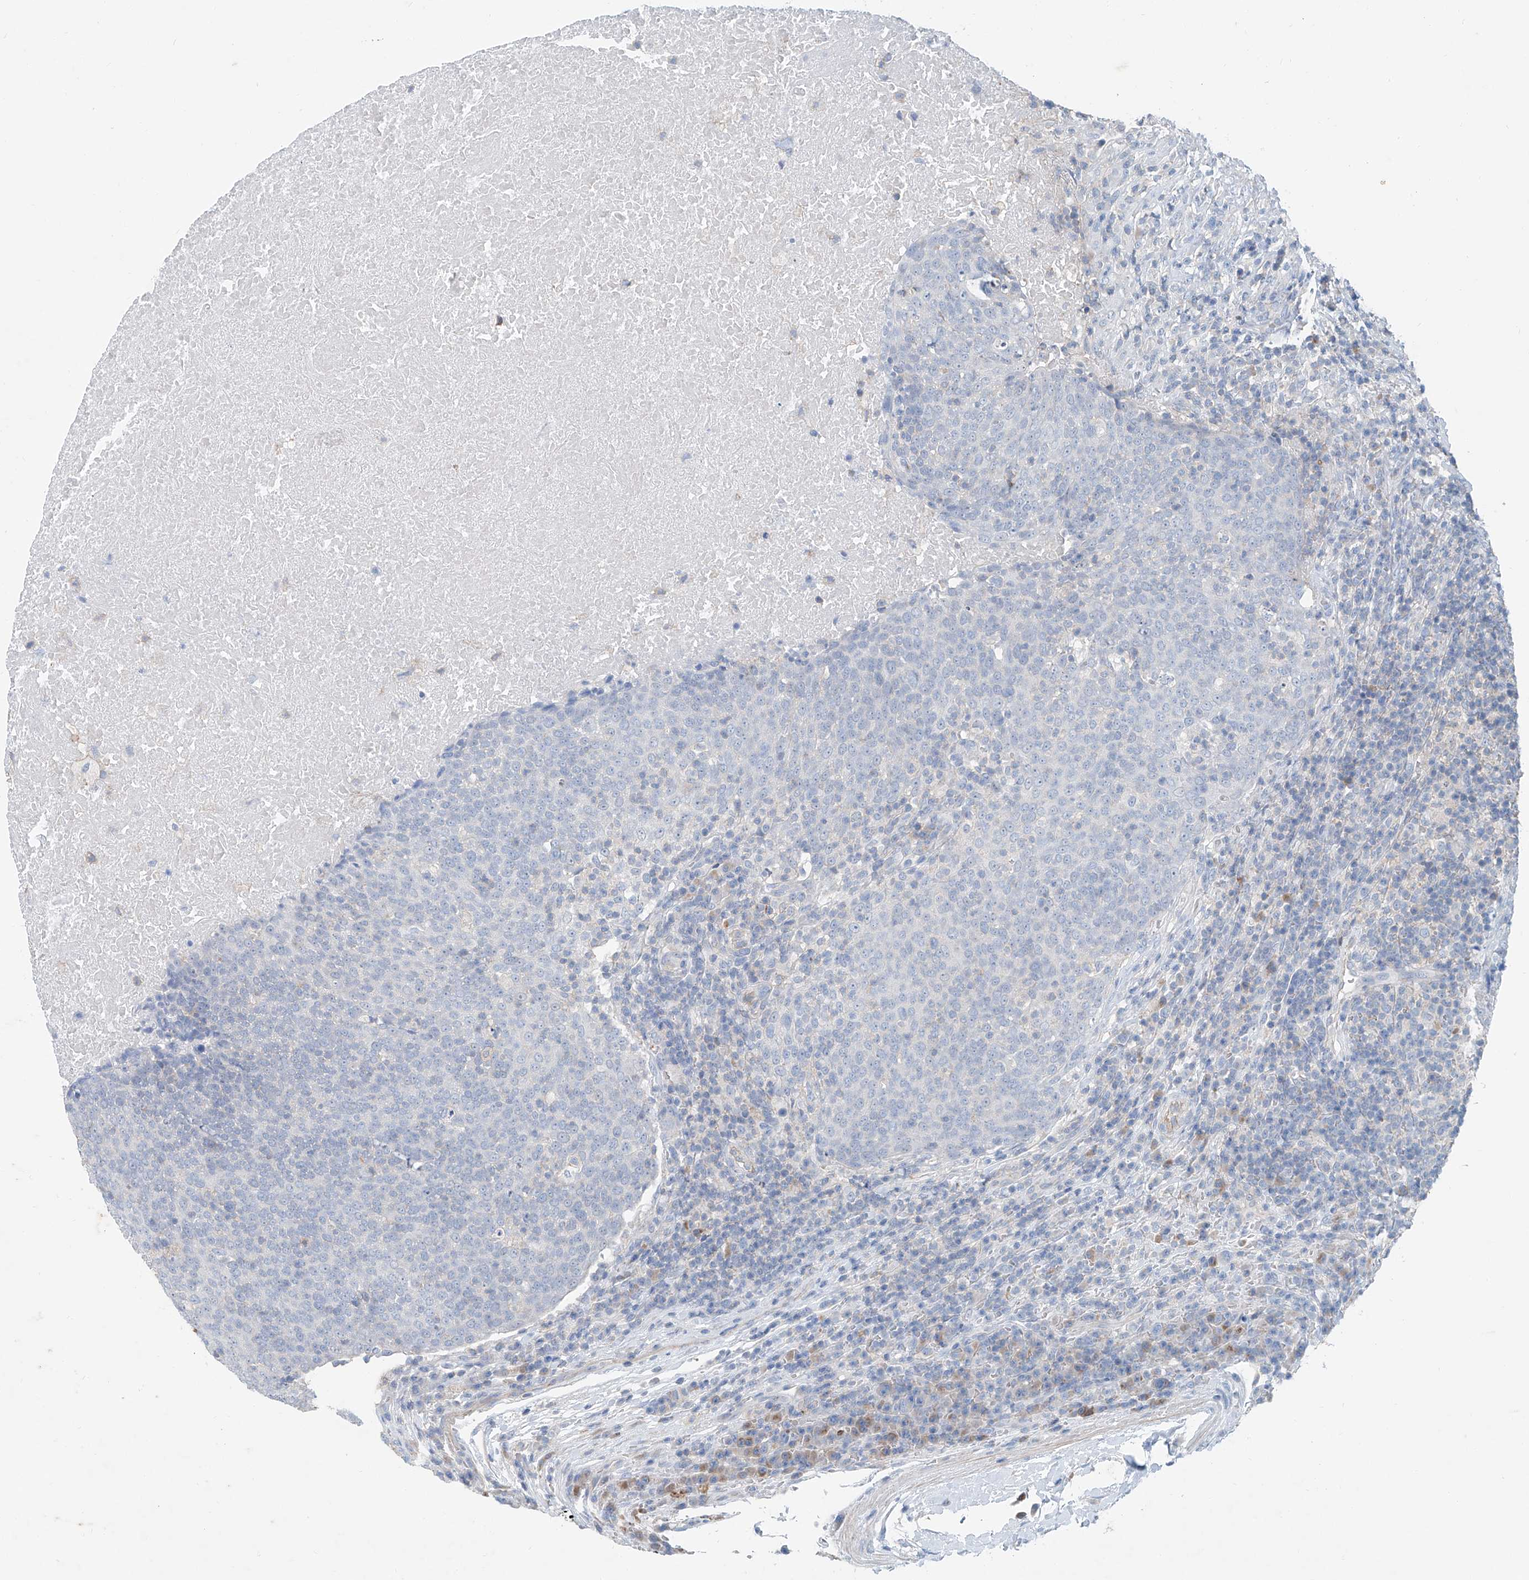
{"staining": {"intensity": "negative", "quantity": "none", "location": "none"}, "tissue": "head and neck cancer", "cell_type": "Tumor cells", "image_type": "cancer", "snomed": [{"axis": "morphology", "description": "Squamous cell carcinoma, NOS"}, {"axis": "morphology", "description": "Squamous cell carcinoma, metastatic, NOS"}, {"axis": "topography", "description": "Lymph node"}, {"axis": "topography", "description": "Head-Neck"}], "caption": "An IHC photomicrograph of head and neck cancer (squamous cell carcinoma) is shown. There is no staining in tumor cells of head and neck cancer (squamous cell carcinoma). (DAB immunohistochemistry (IHC), high magnification).", "gene": "ANKRD34A", "patient": {"sex": "male", "age": 62}}